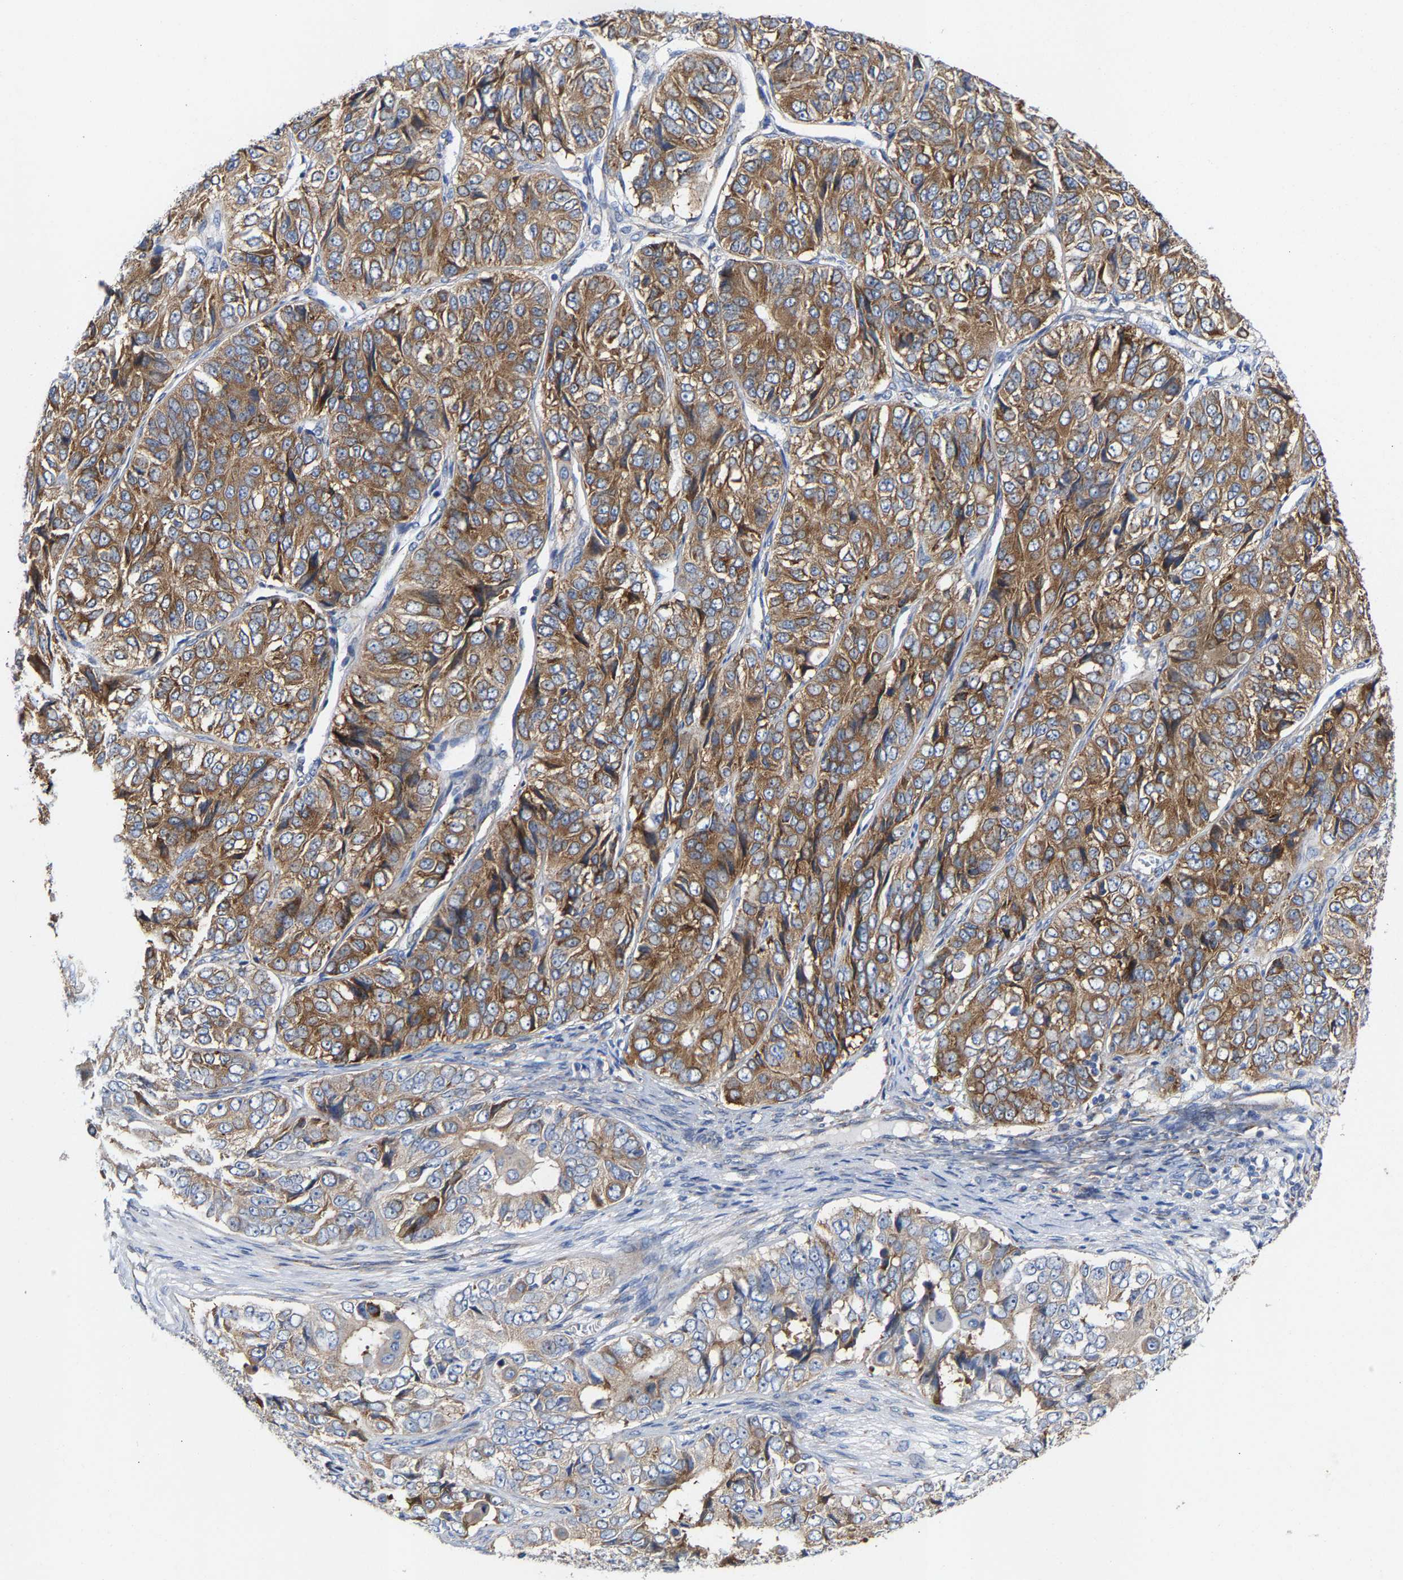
{"staining": {"intensity": "moderate", "quantity": ">75%", "location": "cytoplasmic/membranous"}, "tissue": "ovarian cancer", "cell_type": "Tumor cells", "image_type": "cancer", "snomed": [{"axis": "morphology", "description": "Carcinoma, endometroid"}, {"axis": "topography", "description": "Ovary"}], "caption": "Immunohistochemical staining of ovarian cancer (endometroid carcinoma) exhibits medium levels of moderate cytoplasmic/membranous positivity in approximately >75% of tumor cells. (Brightfield microscopy of DAB IHC at high magnification).", "gene": "PPP1R15A", "patient": {"sex": "female", "age": 51}}